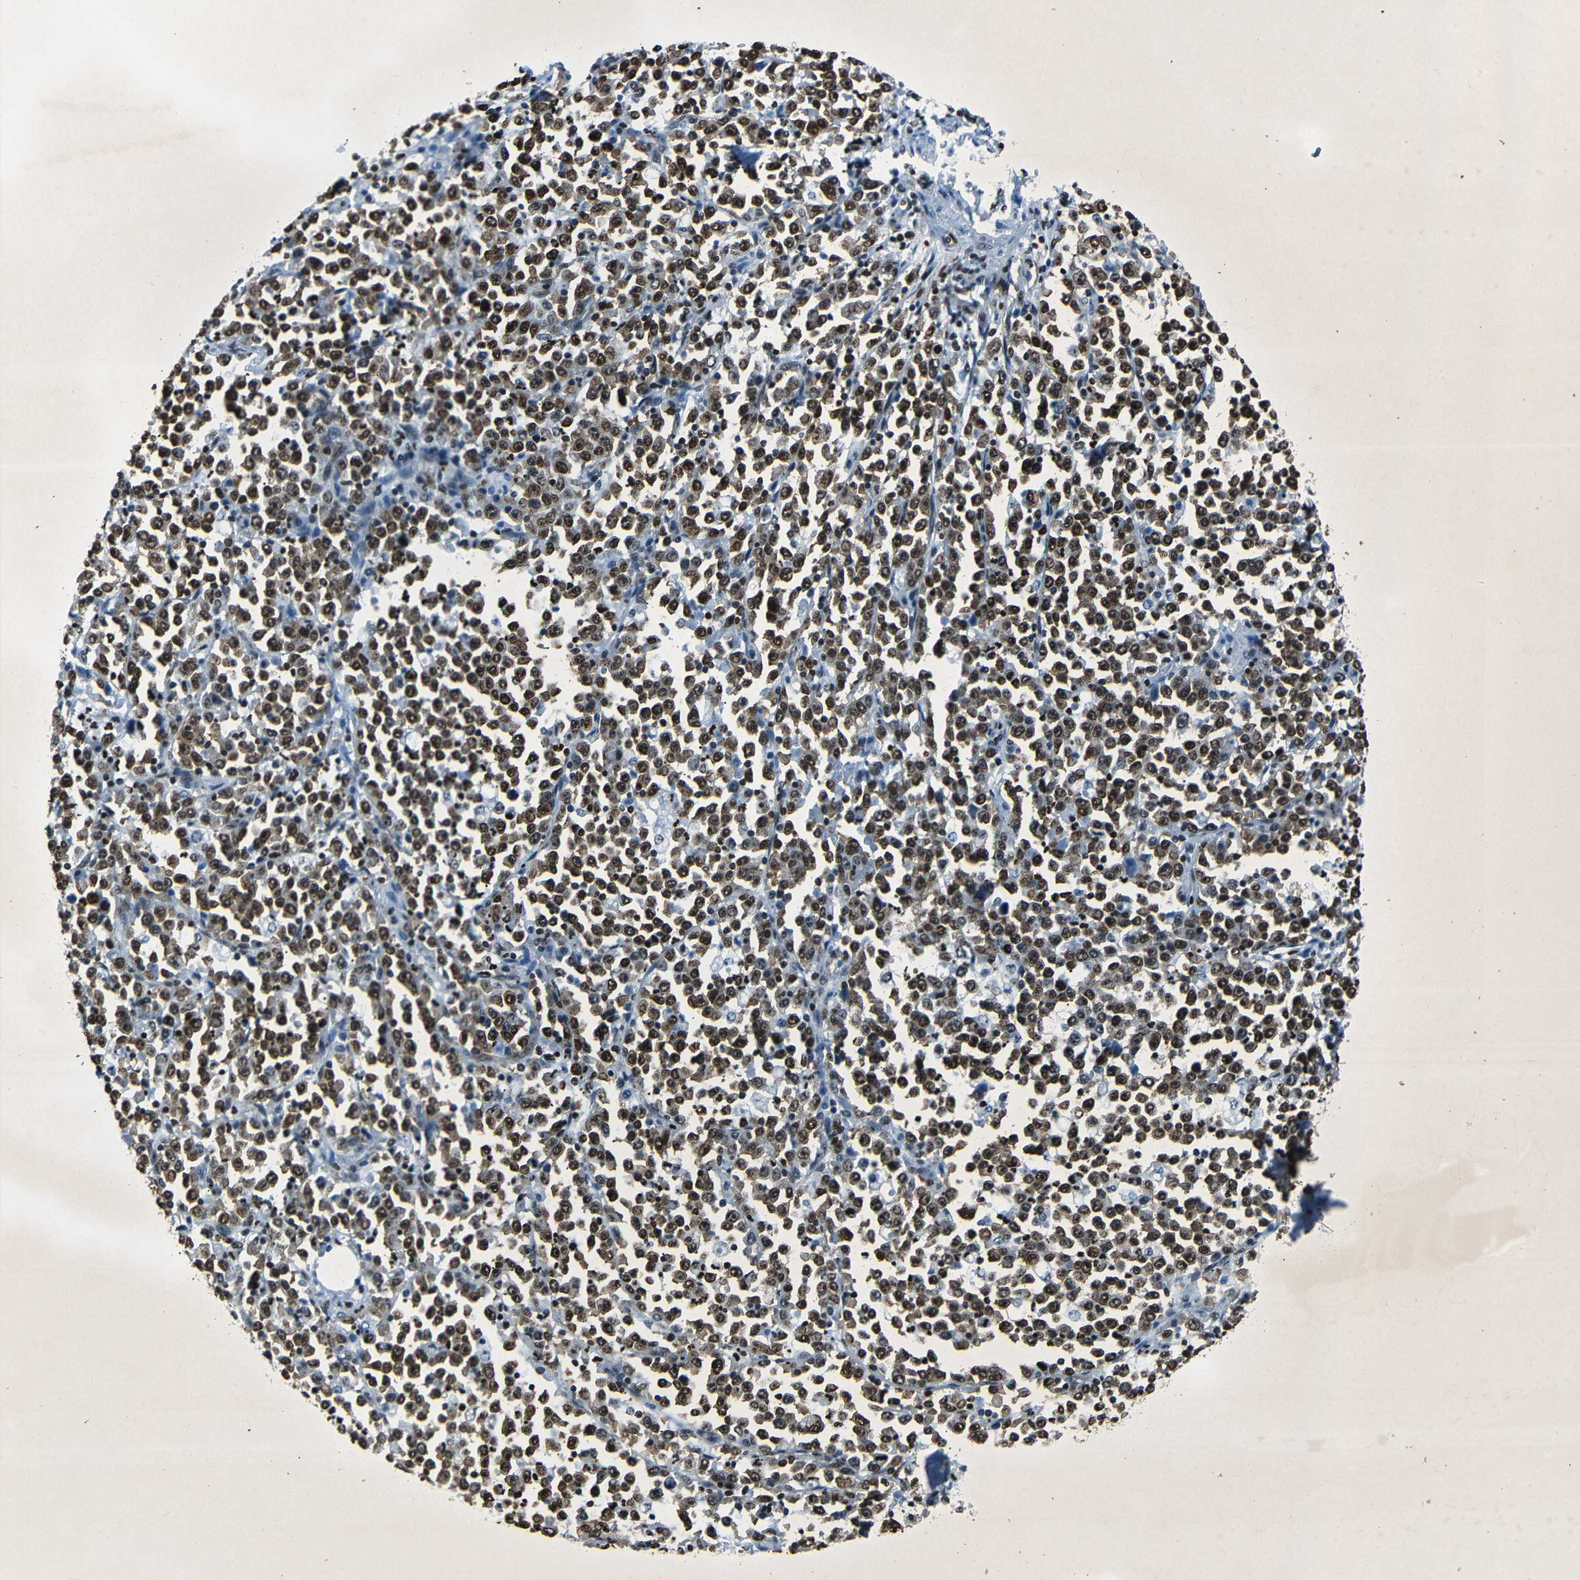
{"staining": {"intensity": "strong", "quantity": ">75%", "location": "cytoplasmic/membranous,nuclear"}, "tissue": "stomach cancer", "cell_type": "Tumor cells", "image_type": "cancer", "snomed": [{"axis": "morphology", "description": "Normal tissue, NOS"}, {"axis": "morphology", "description": "Adenocarcinoma, NOS"}, {"axis": "topography", "description": "Stomach, upper"}, {"axis": "topography", "description": "Stomach"}], "caption": "High-magnification brightfield microscopy of adenocarcinoma (stomach) stained with DAB (3,3'-diaminobenzidine) (brown) and counterstained with hematoxylin (blue). tumor cells exhibit strong cytoplasmic/membranous and nuclear staining is identified in approximately>75% of cells.", "gene": "HMGN1", "patient": {"sex": "male", "age": 59}}